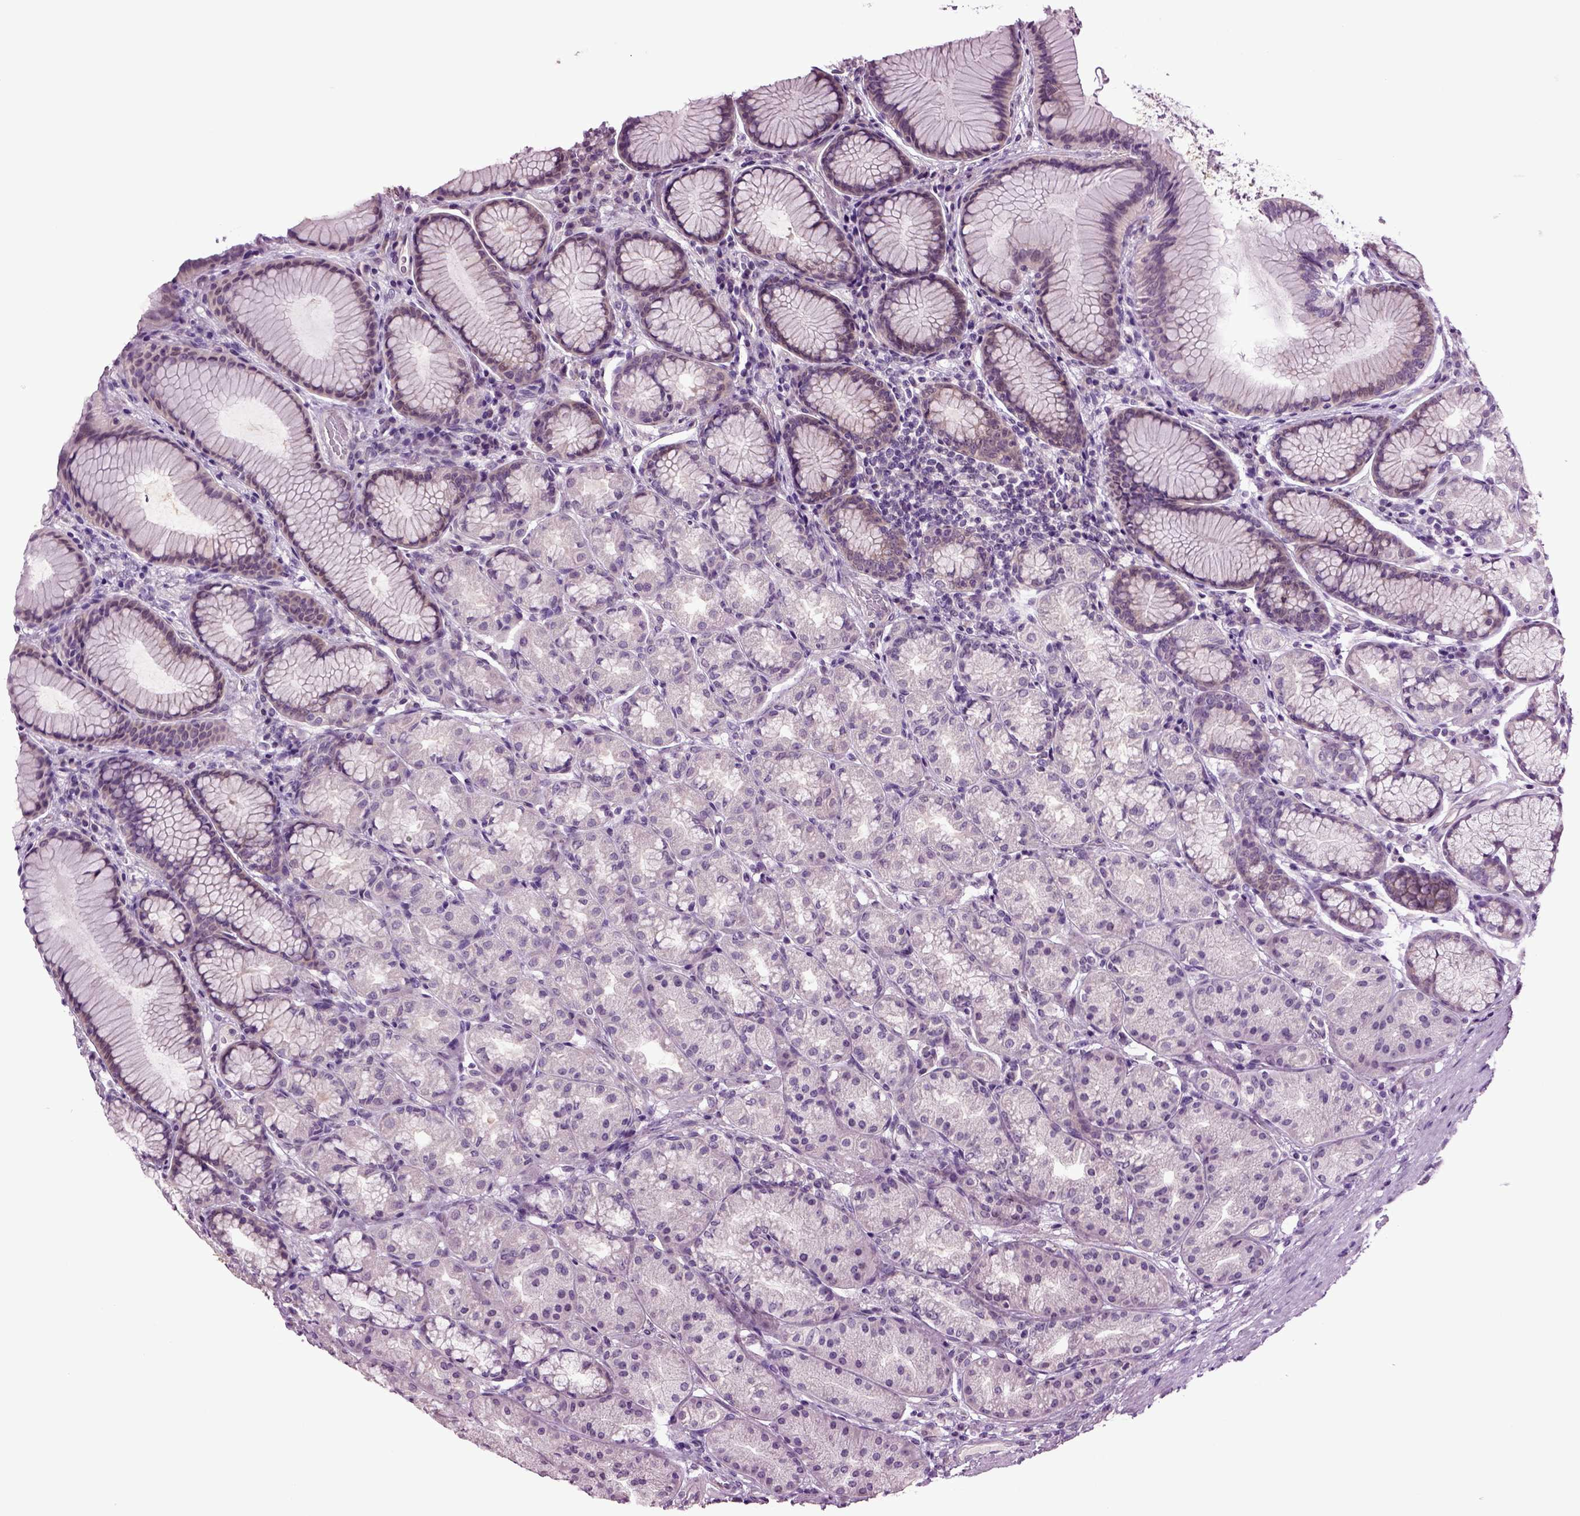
{"staining": {"intensity": "weak", "quantity": "<25%", "location": "cytoplasmic/membranous"}, "tissue": "stomach", "cell_type": "Glandular cells", "image_type": "normal", "snomed": [{"axis": "morphology", "description": "Normal tissue, NOS"}, {"axis": "morphology", "description": "Adenocarcinoma, NOS"}, {"axis": "topography", "description": "Stomach"}], "caption": "An immunohistochemistry photomicrograph of unremarkable stomach is shown. There is no staining in glandular cells of stomach. (DAB (3,3'-diaminobenzidine) IHC visualized using brightfield microscopy, high magnification).", "gene": "PLCH2", "patient": {"sex": "female", "age": 79}}